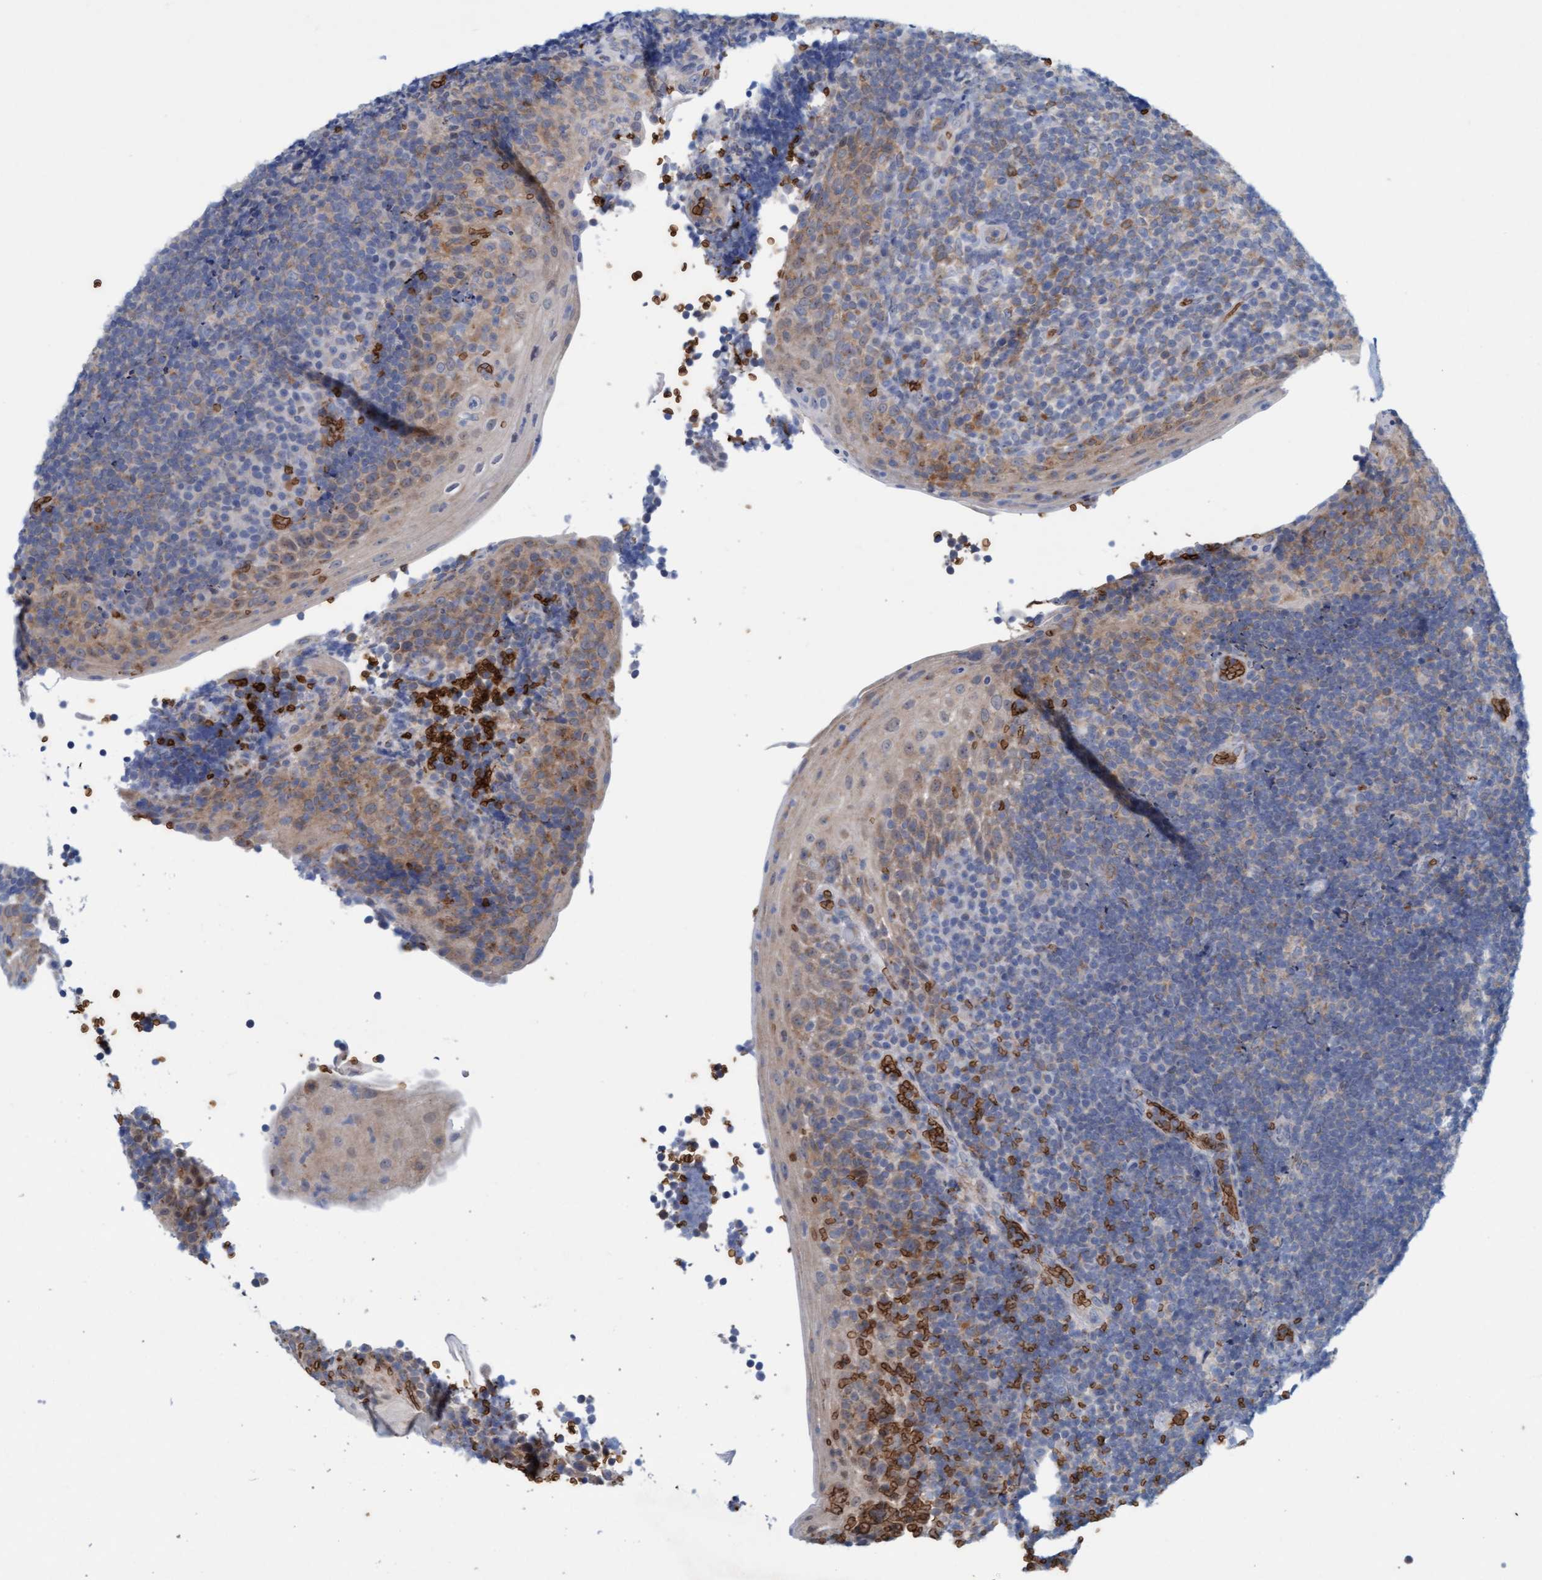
{"staining": {"intensity": "negative", "quantity": "none", "location": "none"}, "tissue": "tonsil", "cell_type": "Germinal center cells", "image_type": "normal", "snomed": [{"axis": "morphology", "description": "Normal tissue, NOS"}, {"axis": "topography", "description": "Tonsil"}], "caption": "DAB immunohistochemical staining of unremarkable human tonsil reveals no significant positivity in germinal center cells.", "gene": "SPEM2", "patient": {"sex": "male", "age": 37}}